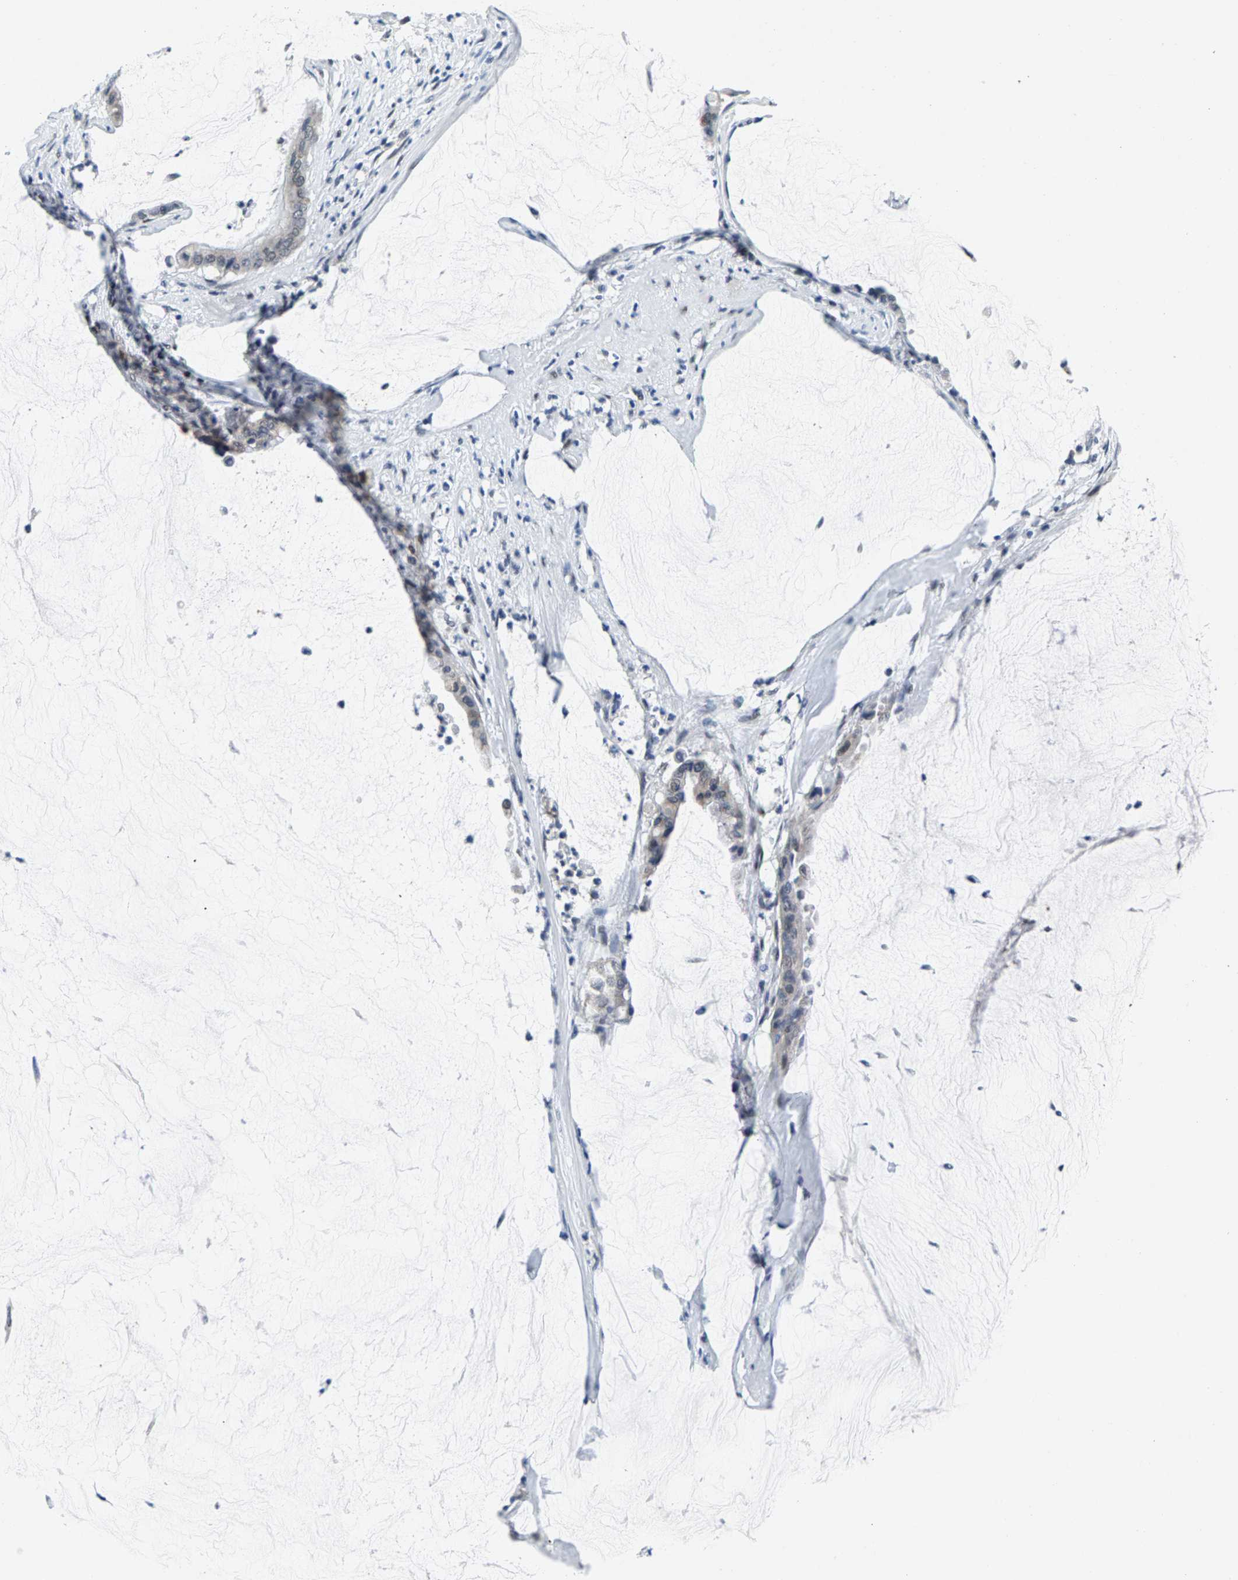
{"staining": {"intensity": "negative", "quantity": "none", "location": "none"}, "tissue": "pancreatic cancer", "cell_type": "Tumor cells", "image_type": "cancer", "snomed": [{"axis": "morphology", "description": "Adenocarcinoma, NOS"}, {"axis": "topography", "description": "Pancreas"}], "caption": "A high-resolution image shows immunohistochemistry staining of adenocarcinoma (pancreatic), which demonstrates no significant positivity in tumor cells.", "gene": "ATF2", "patient": {"sex": "male", "age": 41}}